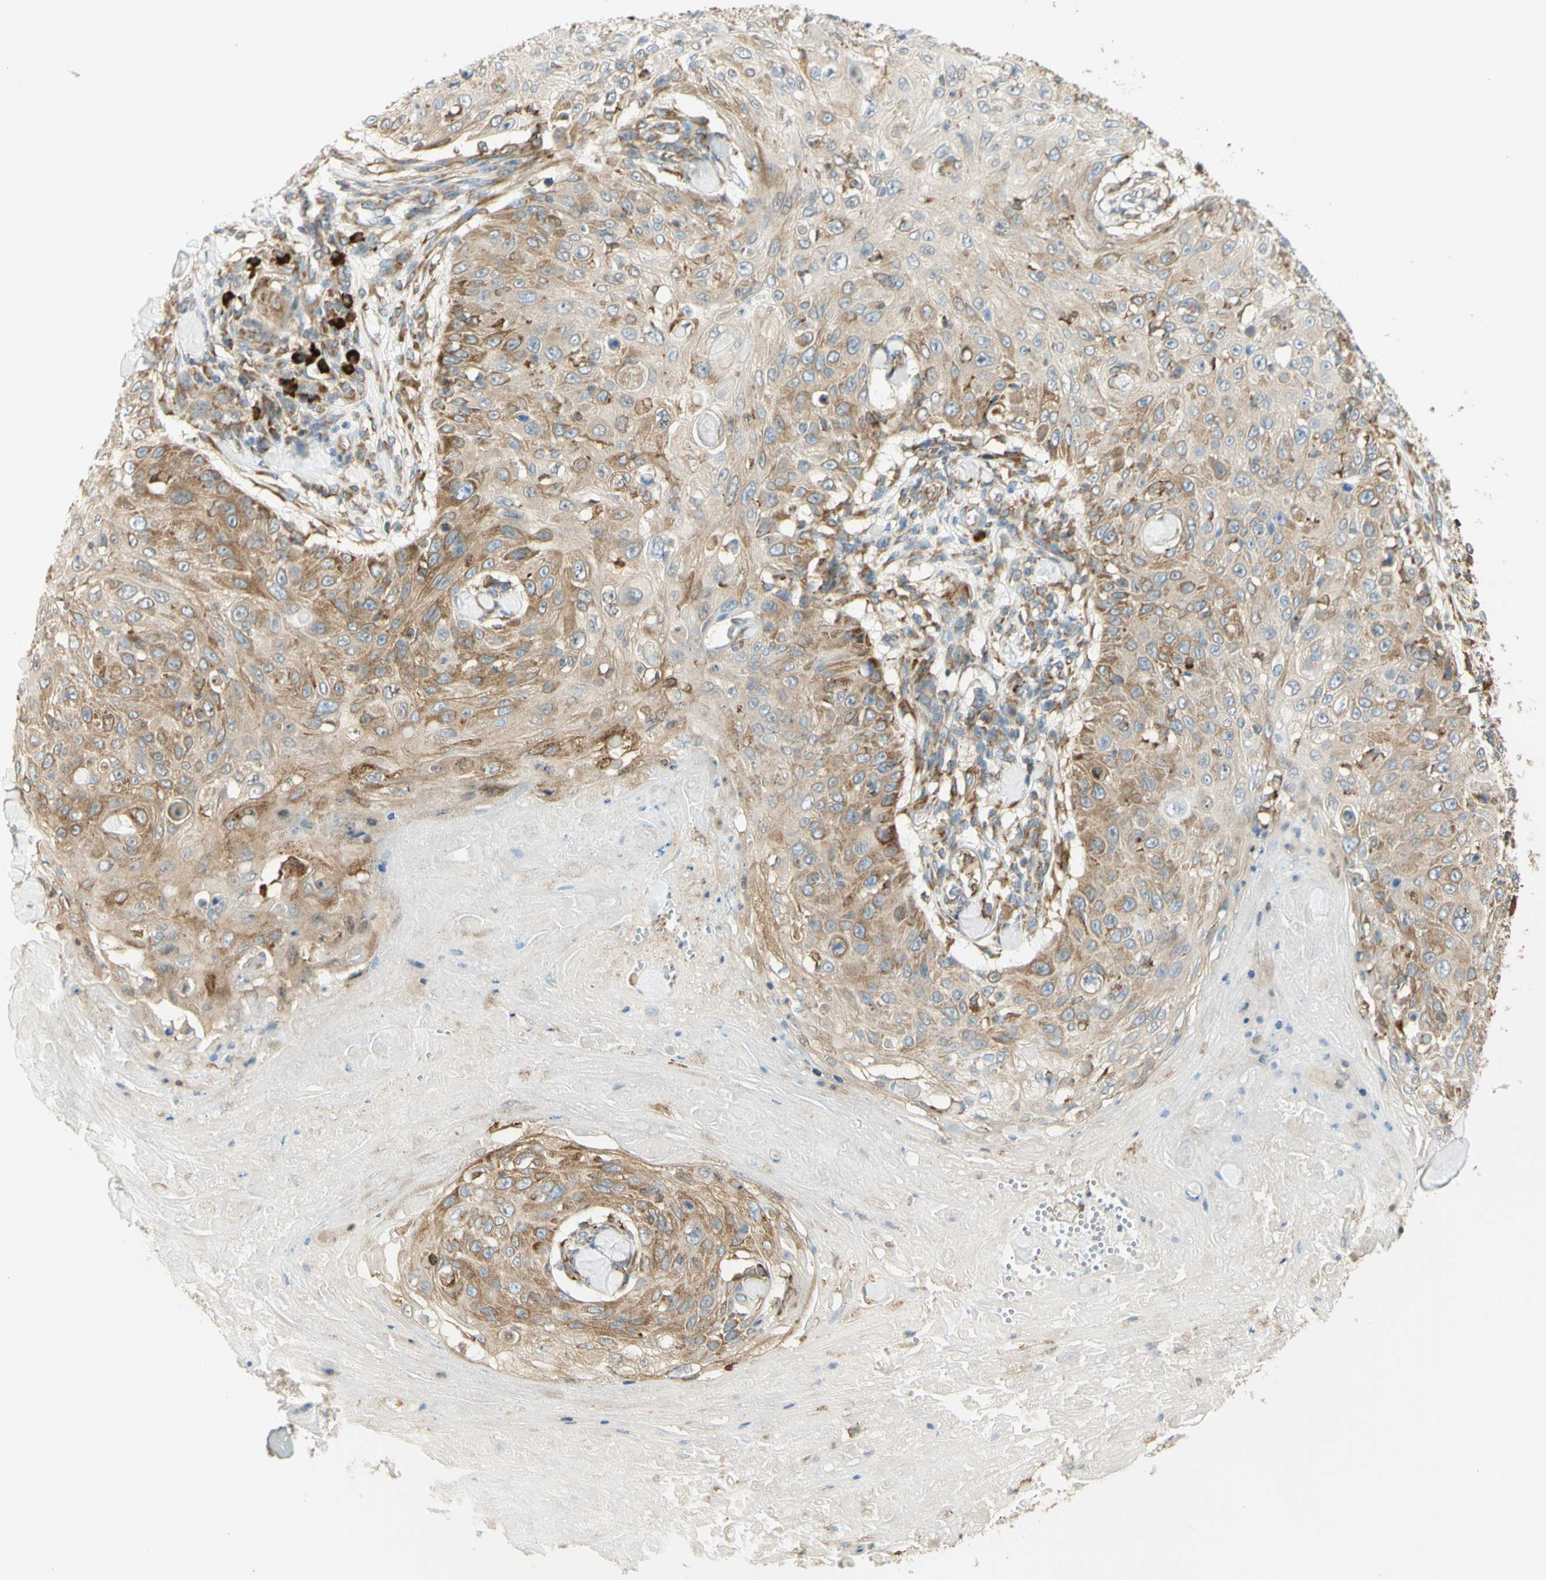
{"staining": {"intensity": "moderate", "quantity": ">75%", "location": "cytoplasmic/membranous"}, "tissue": "skin cancer", "cell_type": "Tumor cells", "image_type": "cancer", "snomed": [{"axis": "morphology", "description": "Squamous cell carcinoma, NOS"}, {"axis": "topography", "description": "Skin"}], "caption": "A high-resolution photomicrograph shows IHC staining of squamous cell carcinoma (skin), which reveals moderate cytoplasmic/membranous expression in approximately >75% of tumor cells.", "gene": "MANF", "patient": {"sex": "male", "age": 86}}